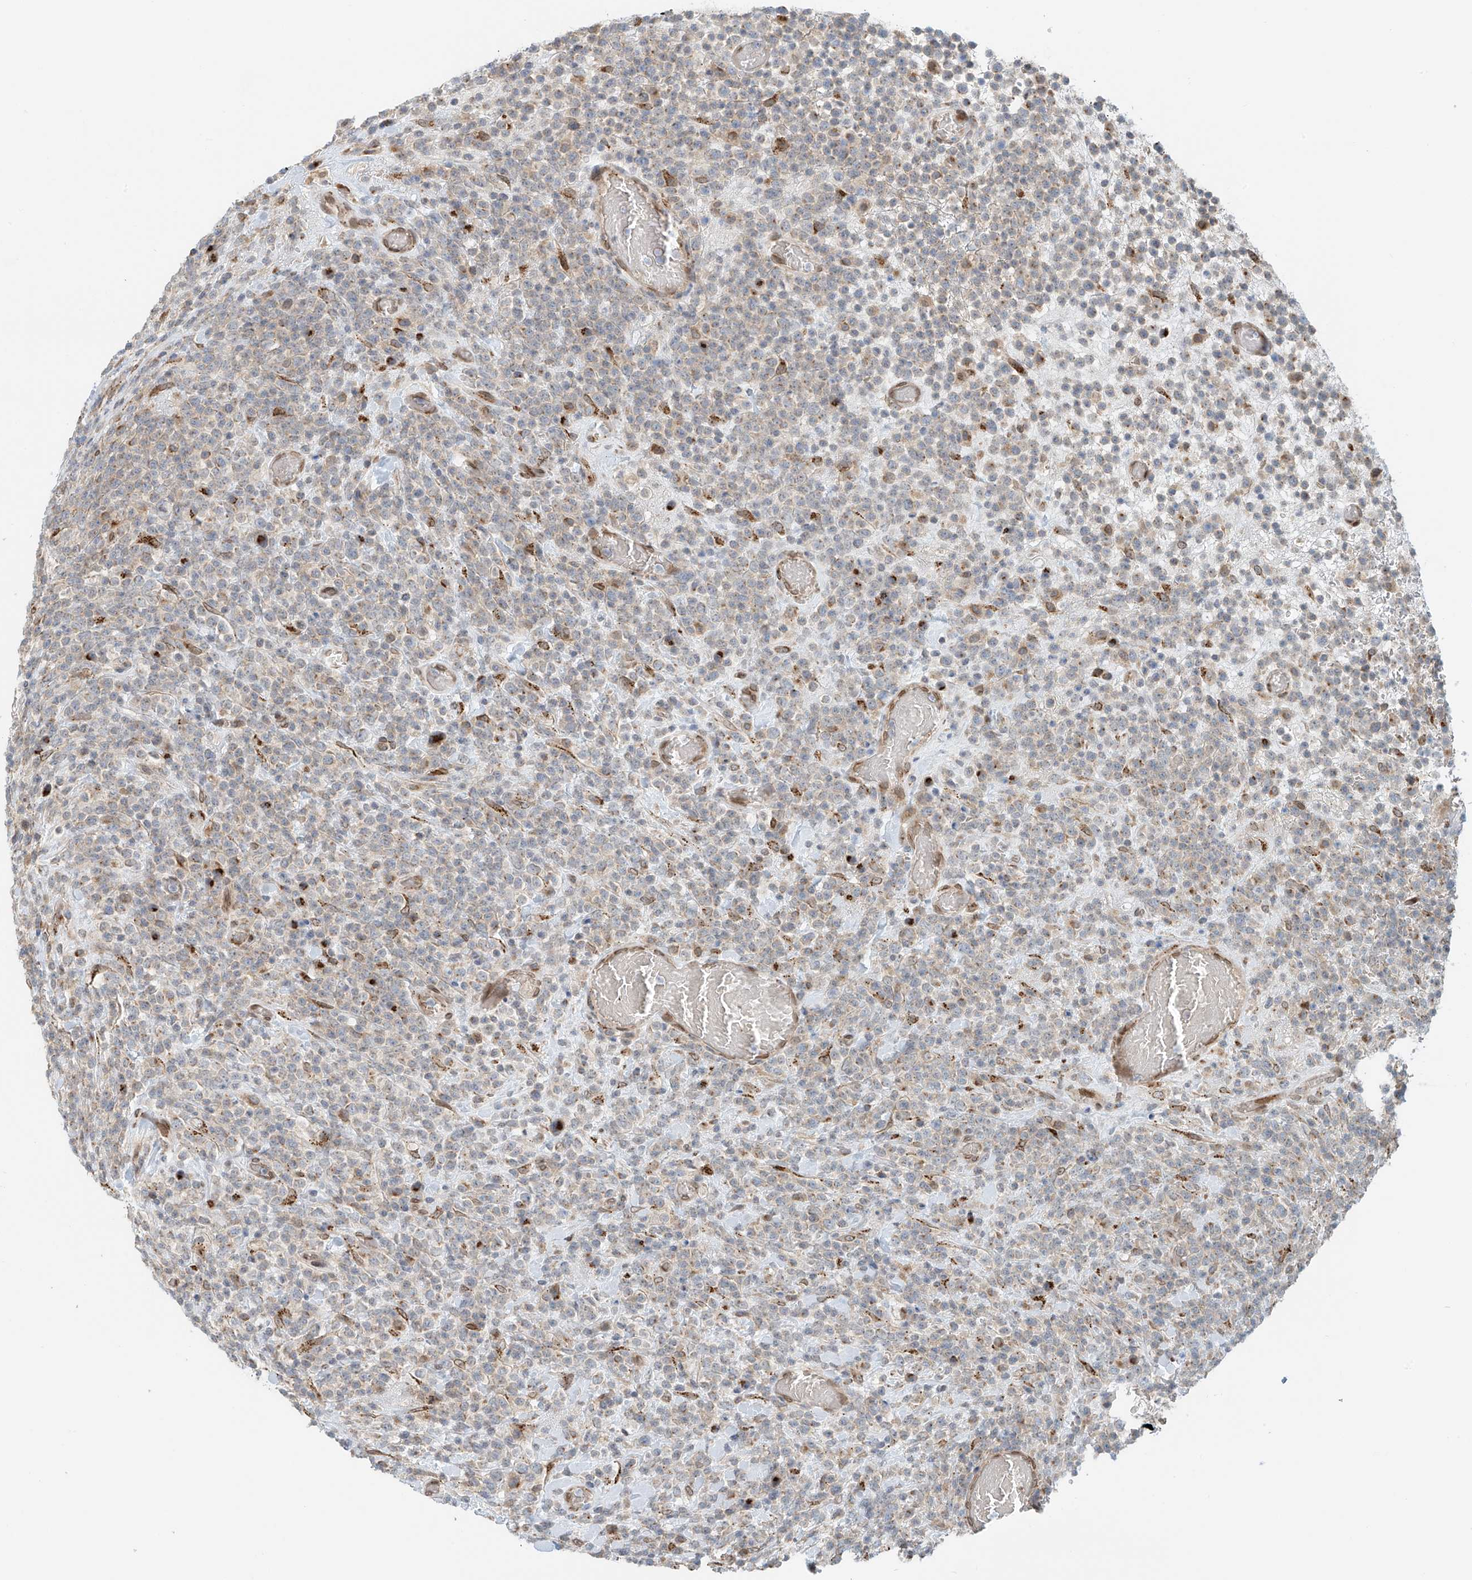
{"staining": {"intensity": "negative", "quantity": "none", "location": "none"}, "tissue": "lymphoma", "cell_type": "Tumor cells", "image_type": "cancer", "snomed": [{"axis": "morphology", "description": "Malignant lymphoma, non-Hodgkin's type, High grade"}, {"axis": "topography", "description": "Colon"}], "caption": "Image shows no significant protein staining in tumor cells of malignant lymphoma, non-Hodgkin's type (high-grade). (DAB (3,3'-diaminobenzidine) IHC visualized using brightfield microscopy, high magnification).", "gene": "STARD9", "patient": {"sex": "female", "age": 53}}